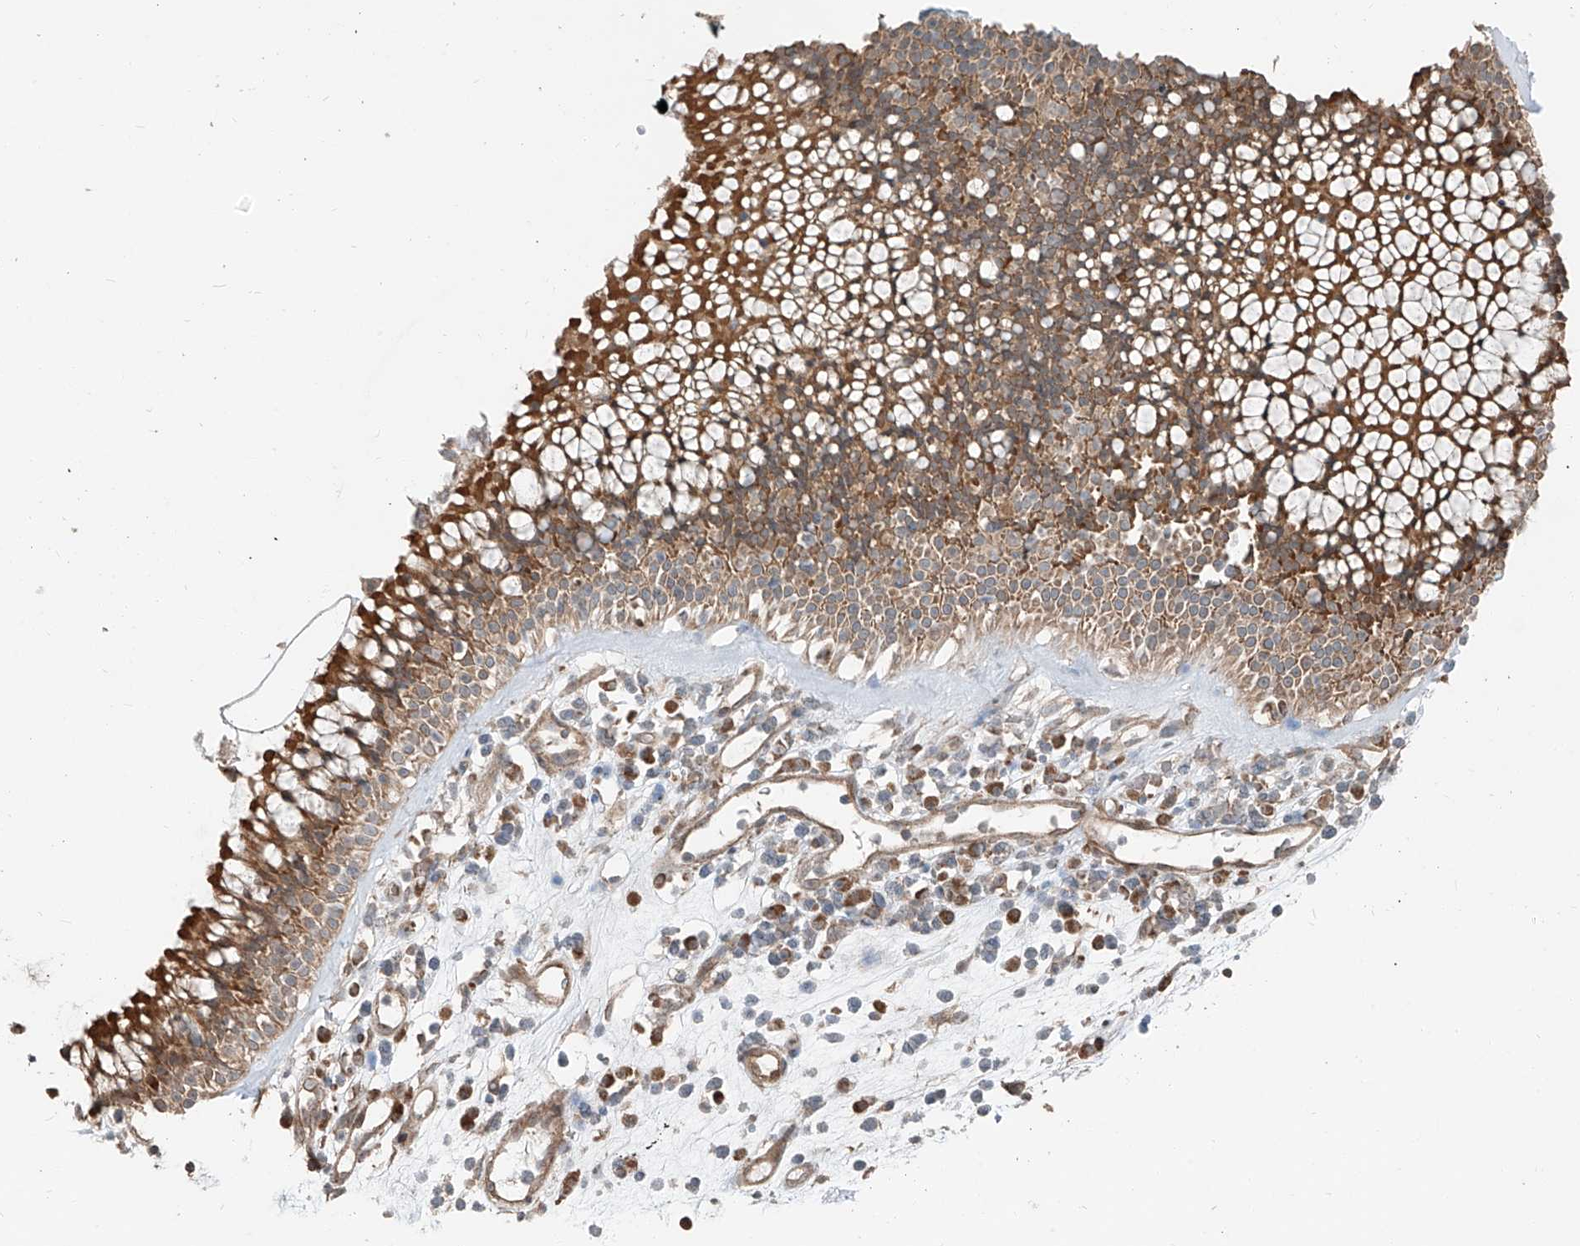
{"staining": {"intensity": "strong", "quantity": ">75%", "location": "cytoplasmic/membranous"}, "tissue": "nasopharynx", "cell_type": "Respiratory epithelial cells", "image_type": "normal", "snomed": [{"axis": "morphology", "description": "Normal tissue, NOS"}, {"axis": "morphology", "description": "Inflammation, NOS"}, {"axis": "morphology", "description": "Malignant melanoma, Metastatic site"}, {"axis": "topography", "description": "Nasopharynx"}], "caption": "Immunohistochemistry (IHC) (DAB (3,3'-diaminobenzidine)) staining of unremarkable human nasopharynx exhibits strong cytoplasmic/membranous protein expression in about >75% of respiratory epithelial cells.", "gene": "CEP162", "patient": {"sex": "male", "age": 70}}